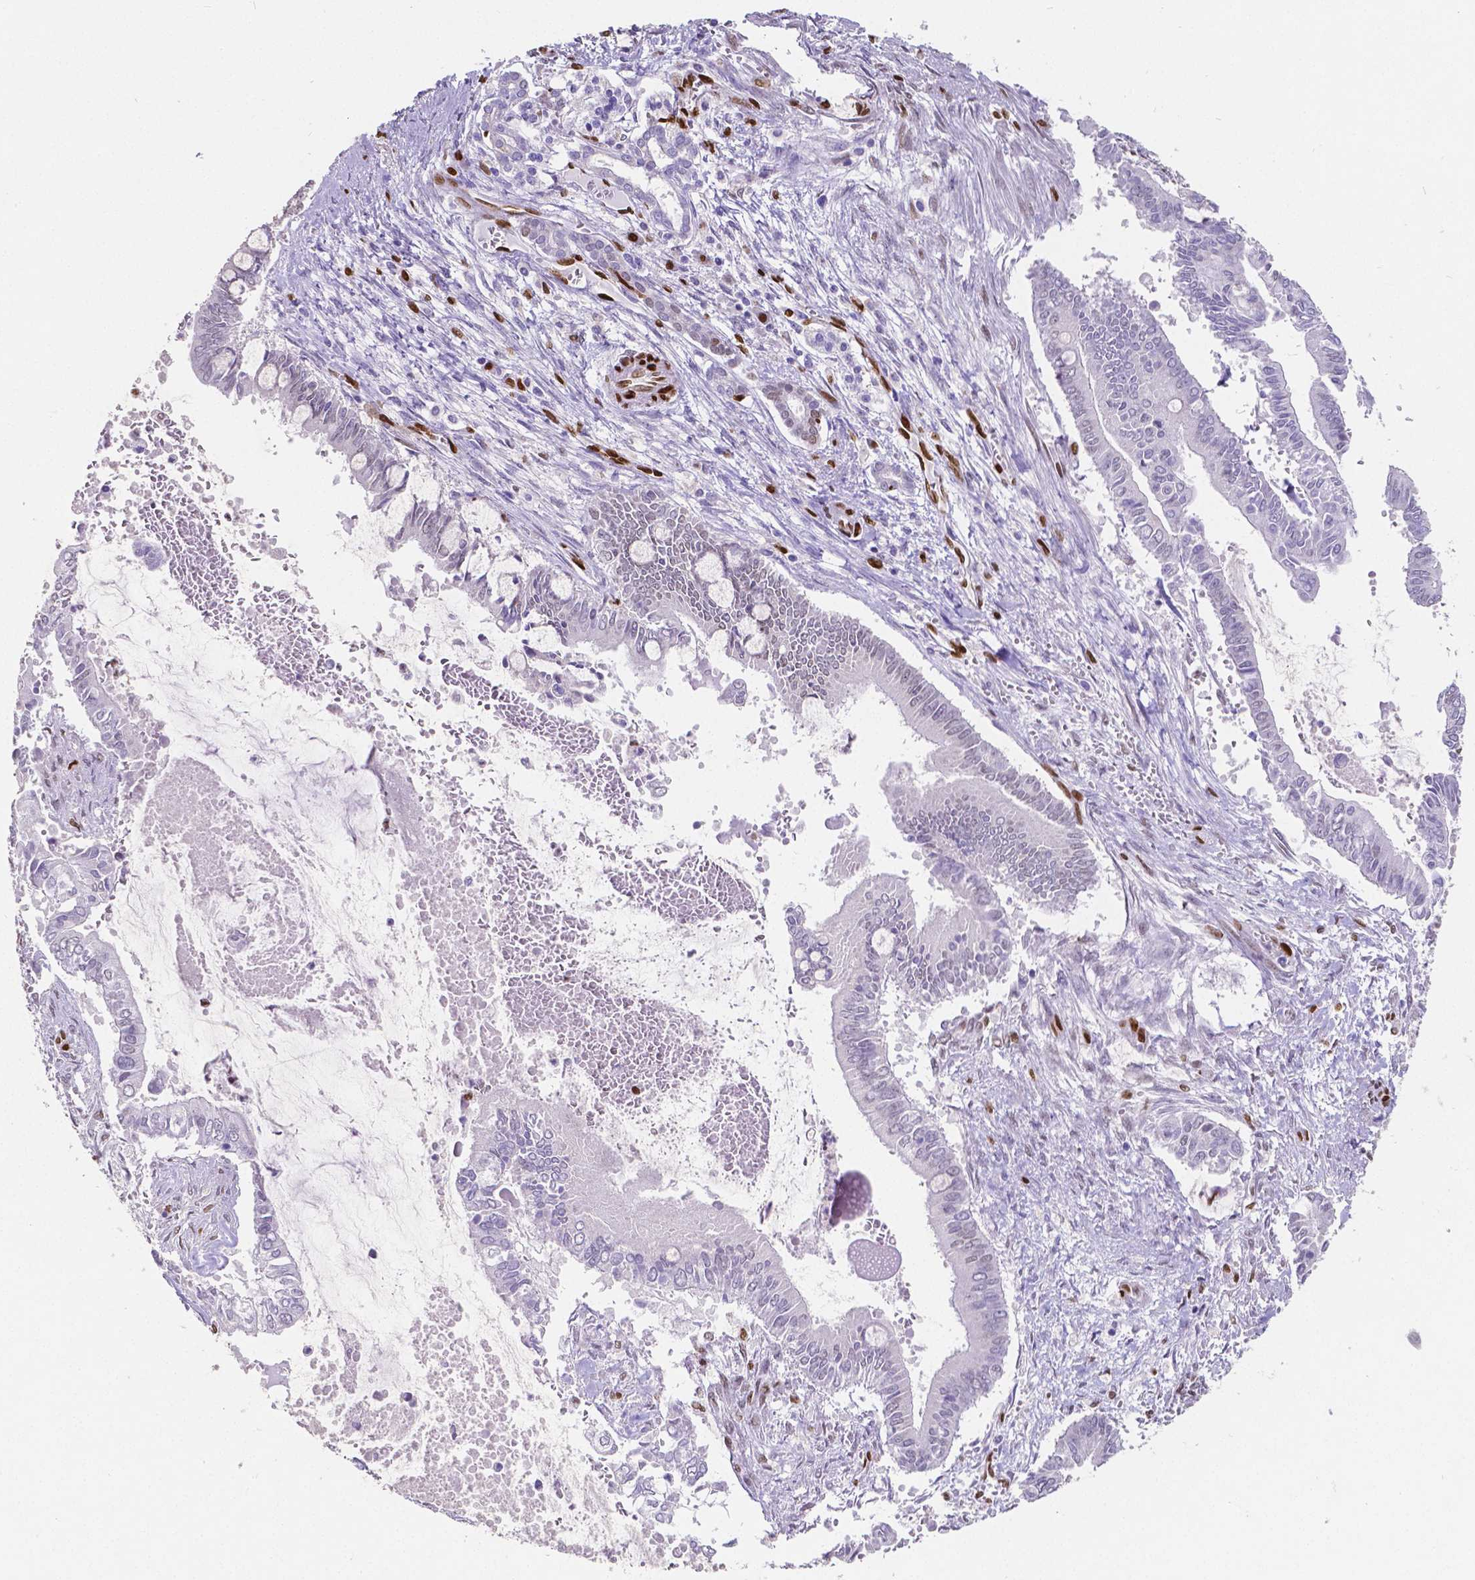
{"staining": {"intensity": "negative", "quantity": "none", "location": "none"}, "tissue": "pancreatic cancer", "cell_type": "Tumor cells", "image_type": "cancer", "snomed": [{"axis": "morphology", "description": "Adenocarcinoma, NOS"}, {"axis": "topography", "description": "Pancreas"}], "caption": "Pancreatic cancer (adenocarcinoma) stained for a protein using immunohistochemistry shows no positivity tumor cells.", "gene": "MEF2C", "patient": {"sex": "male", "age": 68}}